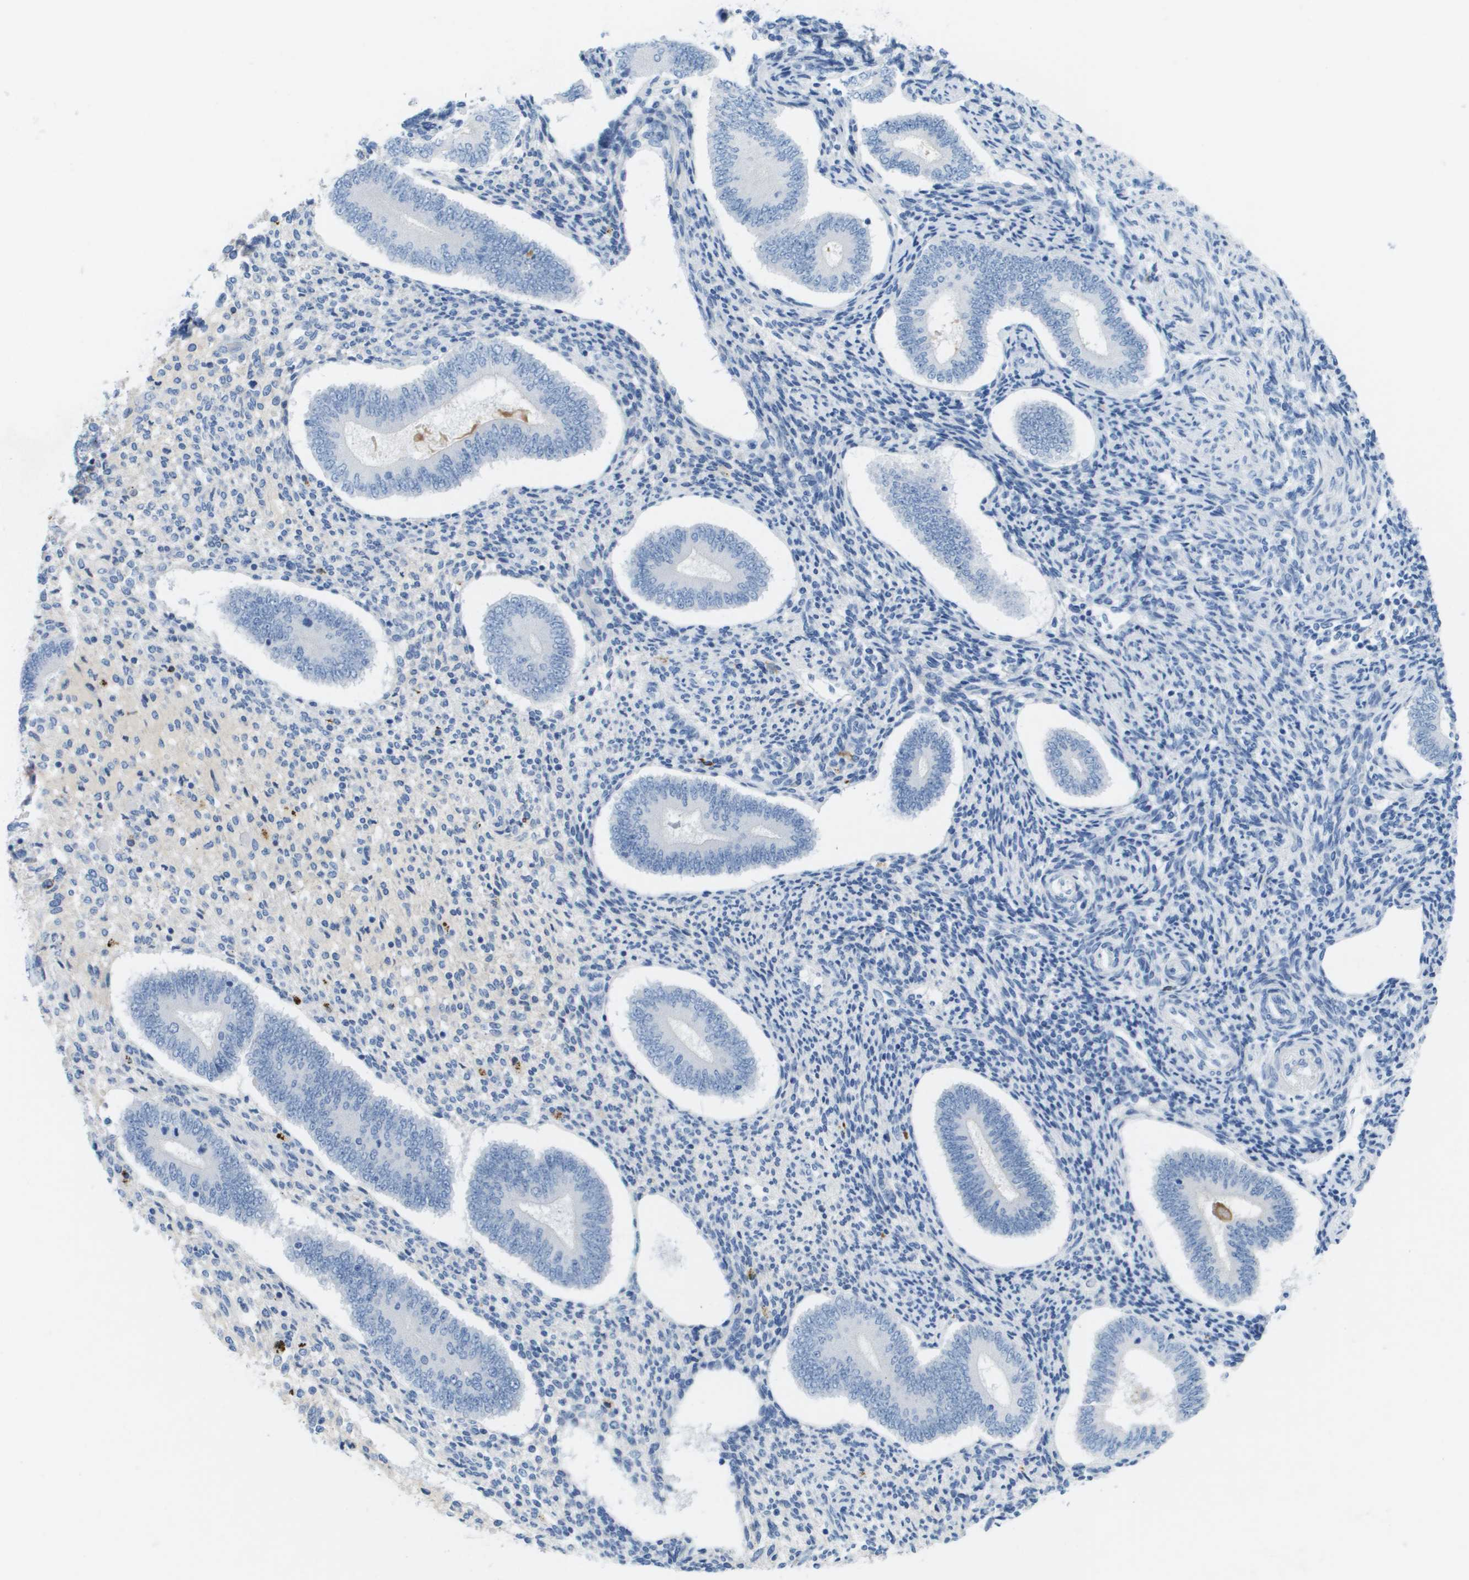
{"staining": {"intensity": "negative", "quantity": "none", "location": "none"}, "tissue": "endometrium", "cell_type": "Cells in endometrial stroma", "image_type": "normal", "snomed": [{"axis": "morphology", "description": "Normal tissue, NOS"}, {"axis": "topography", "description": "Endometrium"}], "caption": "Cells in endometrial stroma show no significant positivity in unremarkable endometrium. (DAB IHC with hematoxylin counter stain).", "gene": "GPR18", "patient": {"sex": "female", "age": 42}}